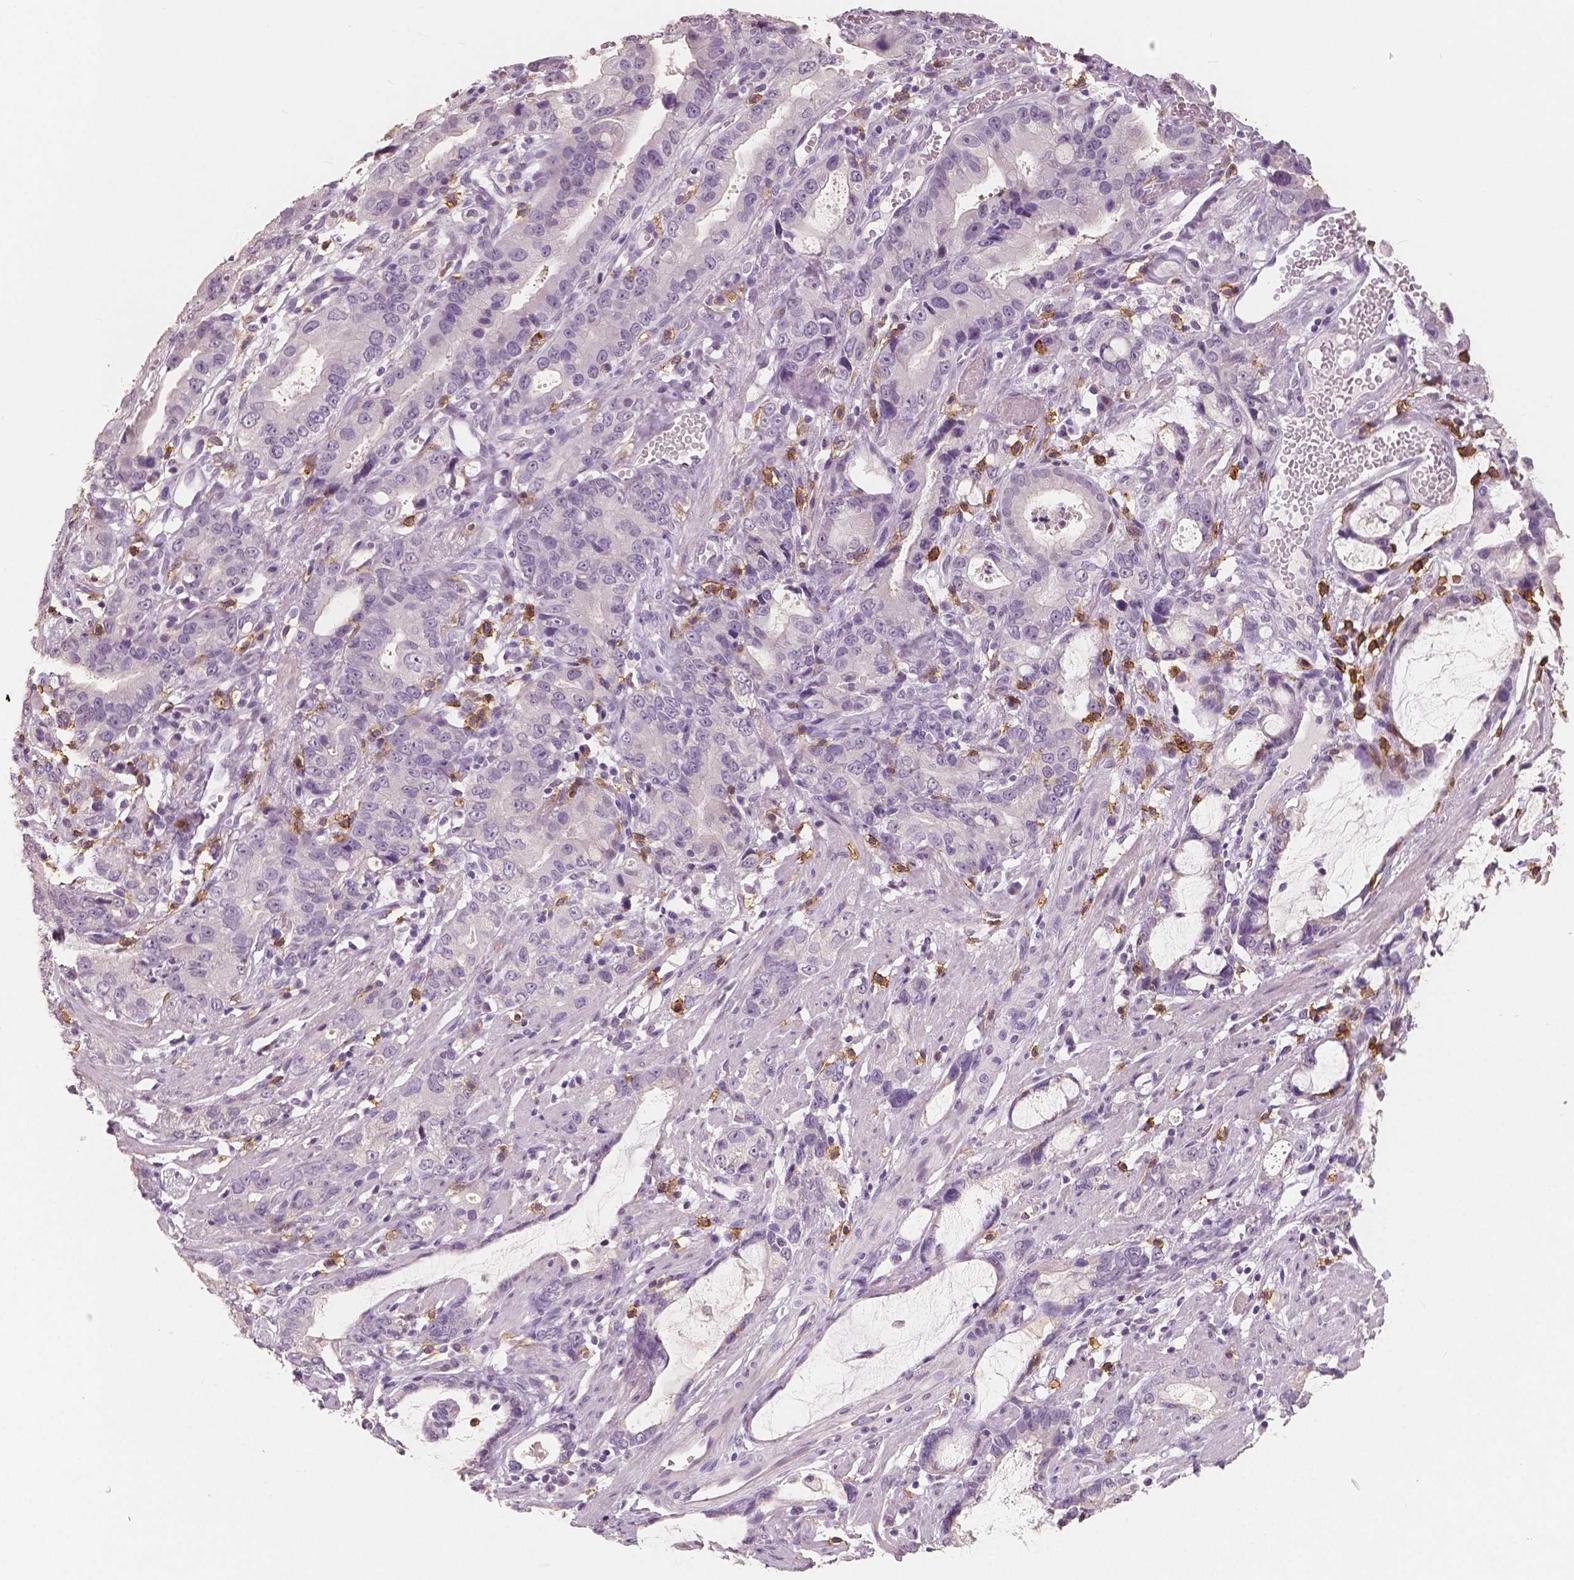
{"staining": {"intensity": "negative", "quantity": "none", "location": "none"}, "tissue": "stomach cancer", "cell_type": "Tumor cells", "image_type": "cancer", "snomed": [{"axis": "morphology", "description": "Adenocarcinoma, NOS"}, {"axis": "topography", "description": "Stomach"}], "caption": "Stomach cancer (adenocarcinoma) was stained to show a protein in brown. There is no significant expression in tumor cells. The staining was performed using DAB to visualize the protein expression in brown, while the nuclei were stained in blue with hematoxylin (Magnification: 20x).", "gene": "KIT", "patient": {"sex": "male", "age": 55}}